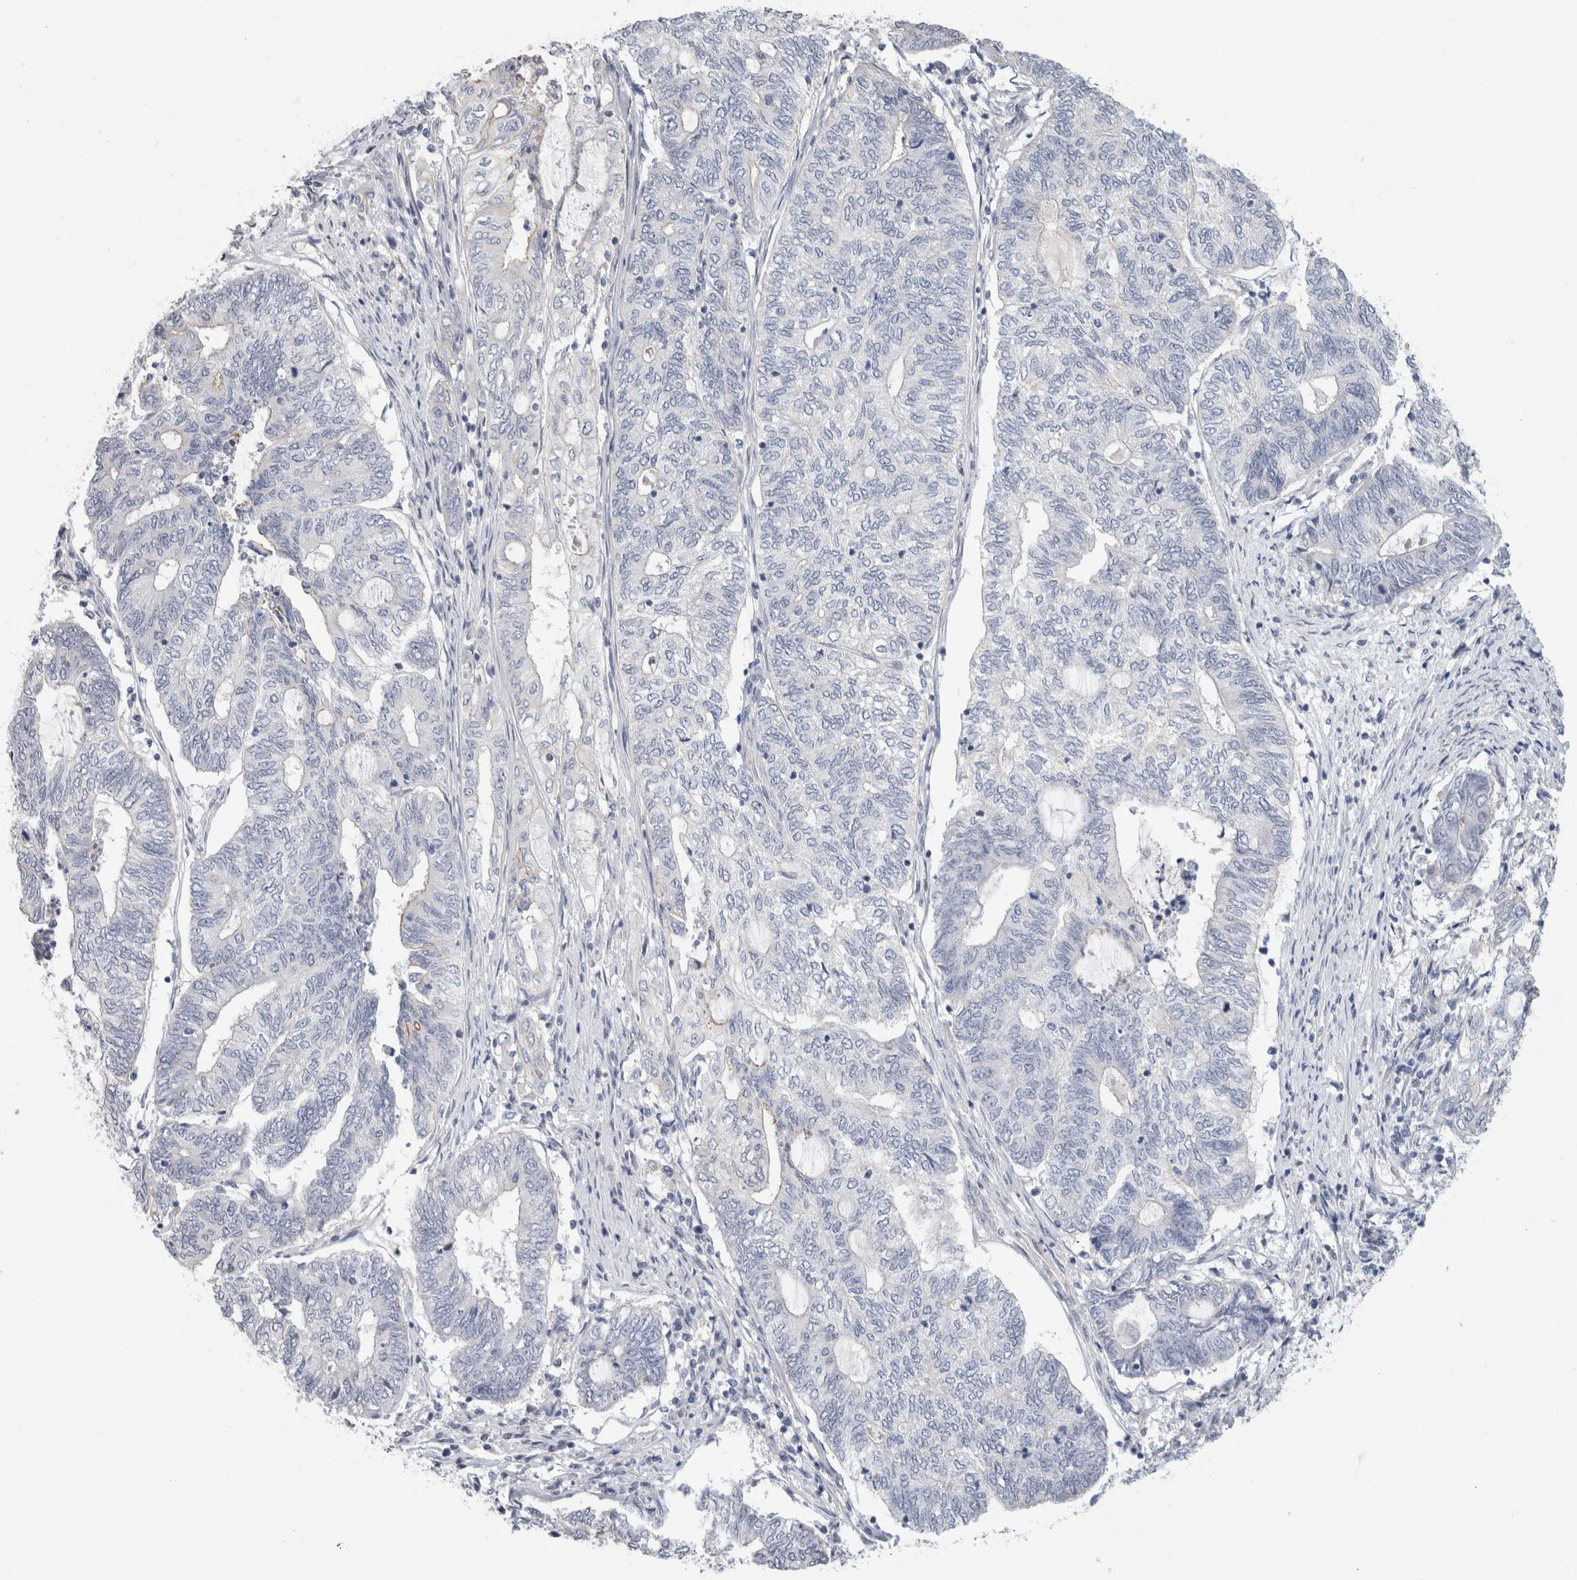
{"staining": {"intensity": "negative", "quantity": "none", "location": "none"}, "tissue": "endometrial cancer", "cell_type": "Tumor cells", "image_type": "cancer", "snomed": [{"axis": "morphology", "description": "Adenocarcinoma, NOS"}, {"axis": "topography", "description": "Uterus"}, {"axis": "topography", "description": "Endometrium"}], "caption": "The photomicrograph reveals no significant positivity in tumor cells of adenocarcinoma (endometrial).", "gene": "AFP", "patient": {"sex": "female", "age": 70}}